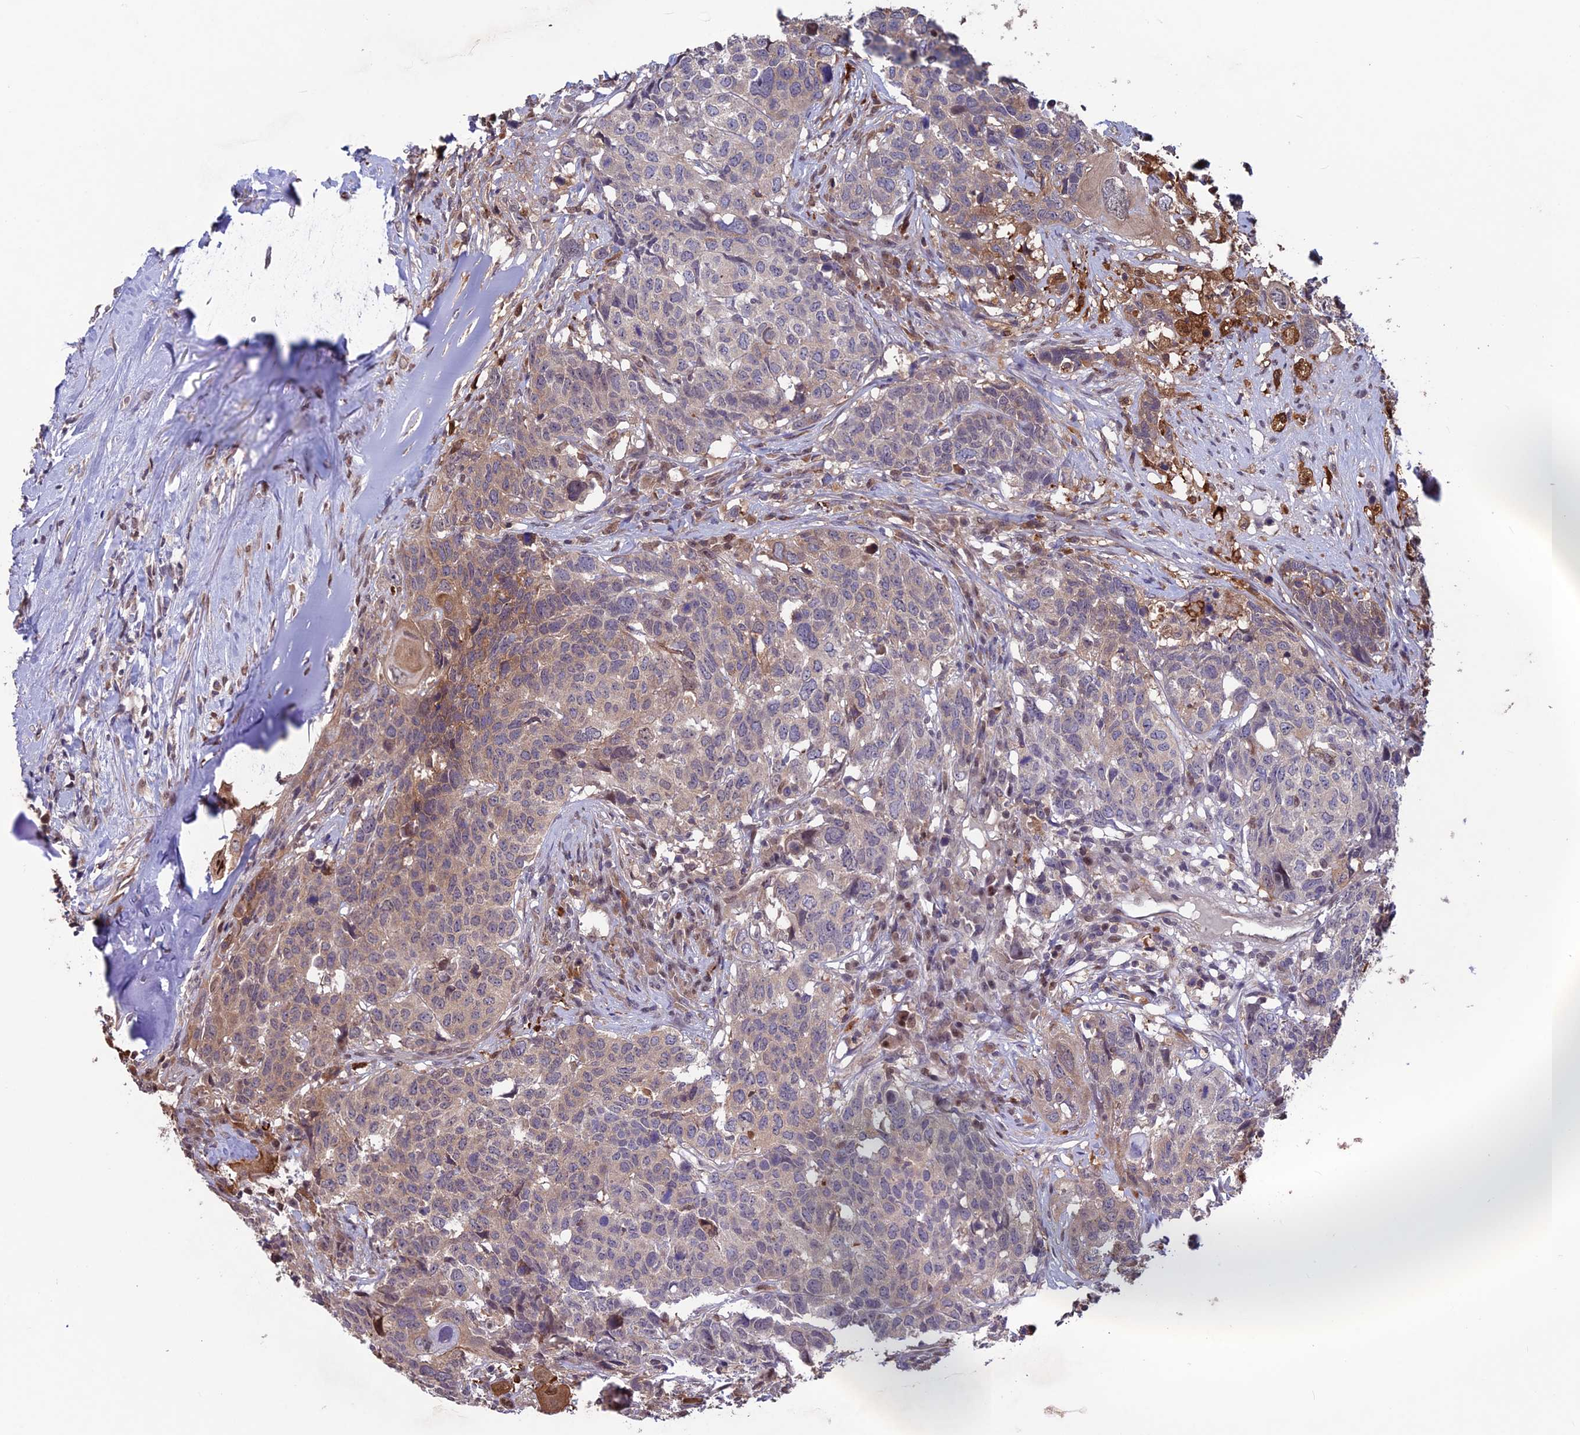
{"staining": {"intensity": "weak", "quantity": "<25%", "location": "cytoplasmic/membranous"}, "tissue": "head and neck cancer", "cell_type": "Tumor cells", "image_type": "cancer", "snomed": [{"axis": "morphology", "description": "Squamous cell carcinoma, NOS"}, {"axis": "topography", "description": "Head-Neck"}], "caption": "Immunohistochemical staining of head and neck squamous cell carcinoma displays no significant positivity in tumor cells.", "gene": "MAST2", "patient": {"sex": "male", "age": 66}}